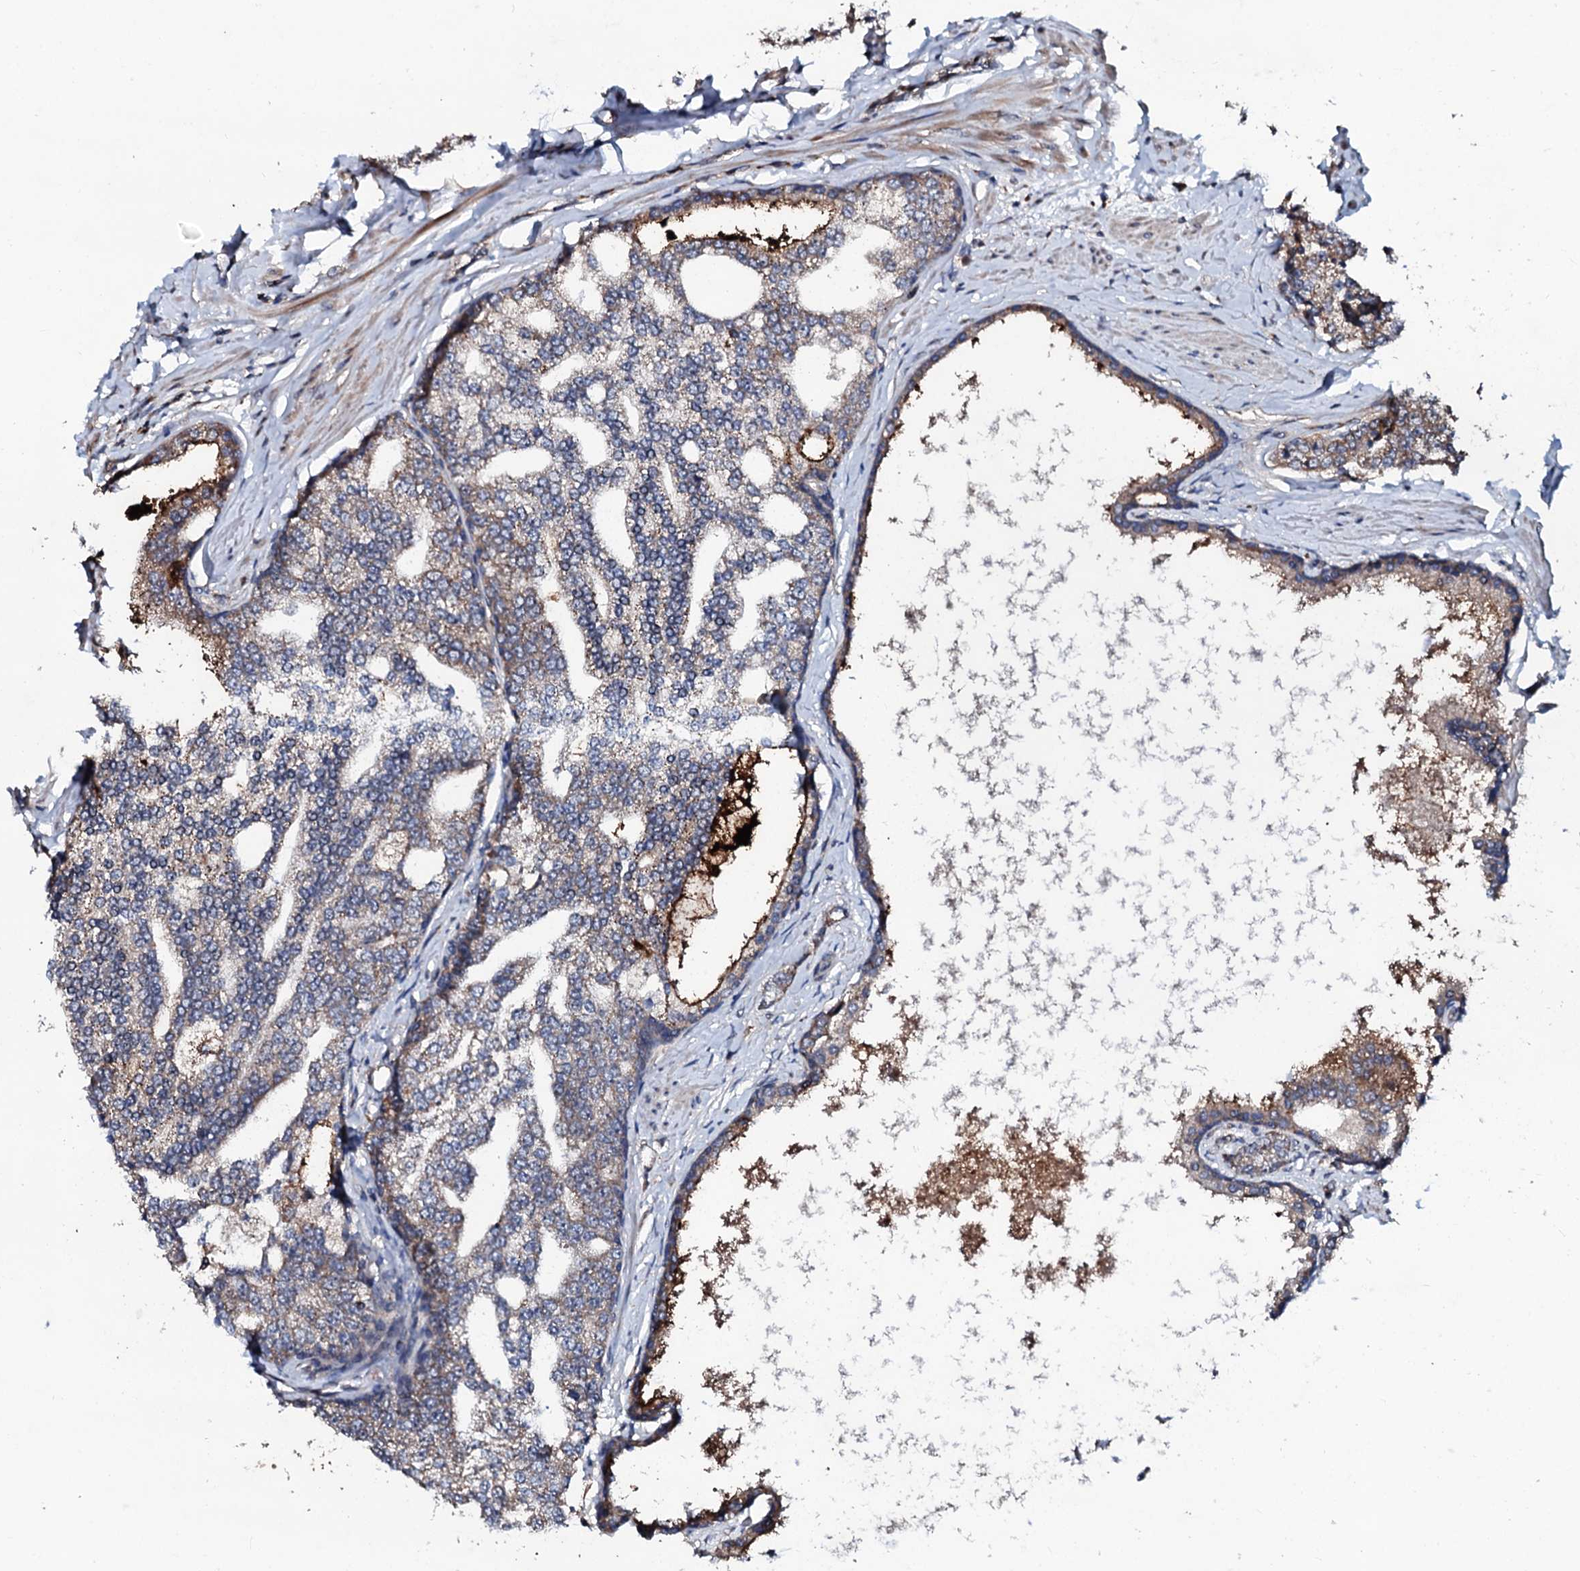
{"staining": {"intensity": "weak", "quantity": "25%-75%", "location": "cytoplasmic/membranous"}, "tissue": "prostate cancer", "cell_type": "Tumor cells", "image_type": "cancer", "snomed": [{"axis": "morphology", "description": "Adenocarcinoma, High grade"}, {"axis": "topography", "description": "Prostate"}], "caption": "A micrograph of prostate high-grade adenocarcinoma stained for a protein exhibits weak cytoplasmic/membranous brown staining in tumor cells.", "gene": "SDHAF2", "patient": {"sex": "male", "age": 64}}